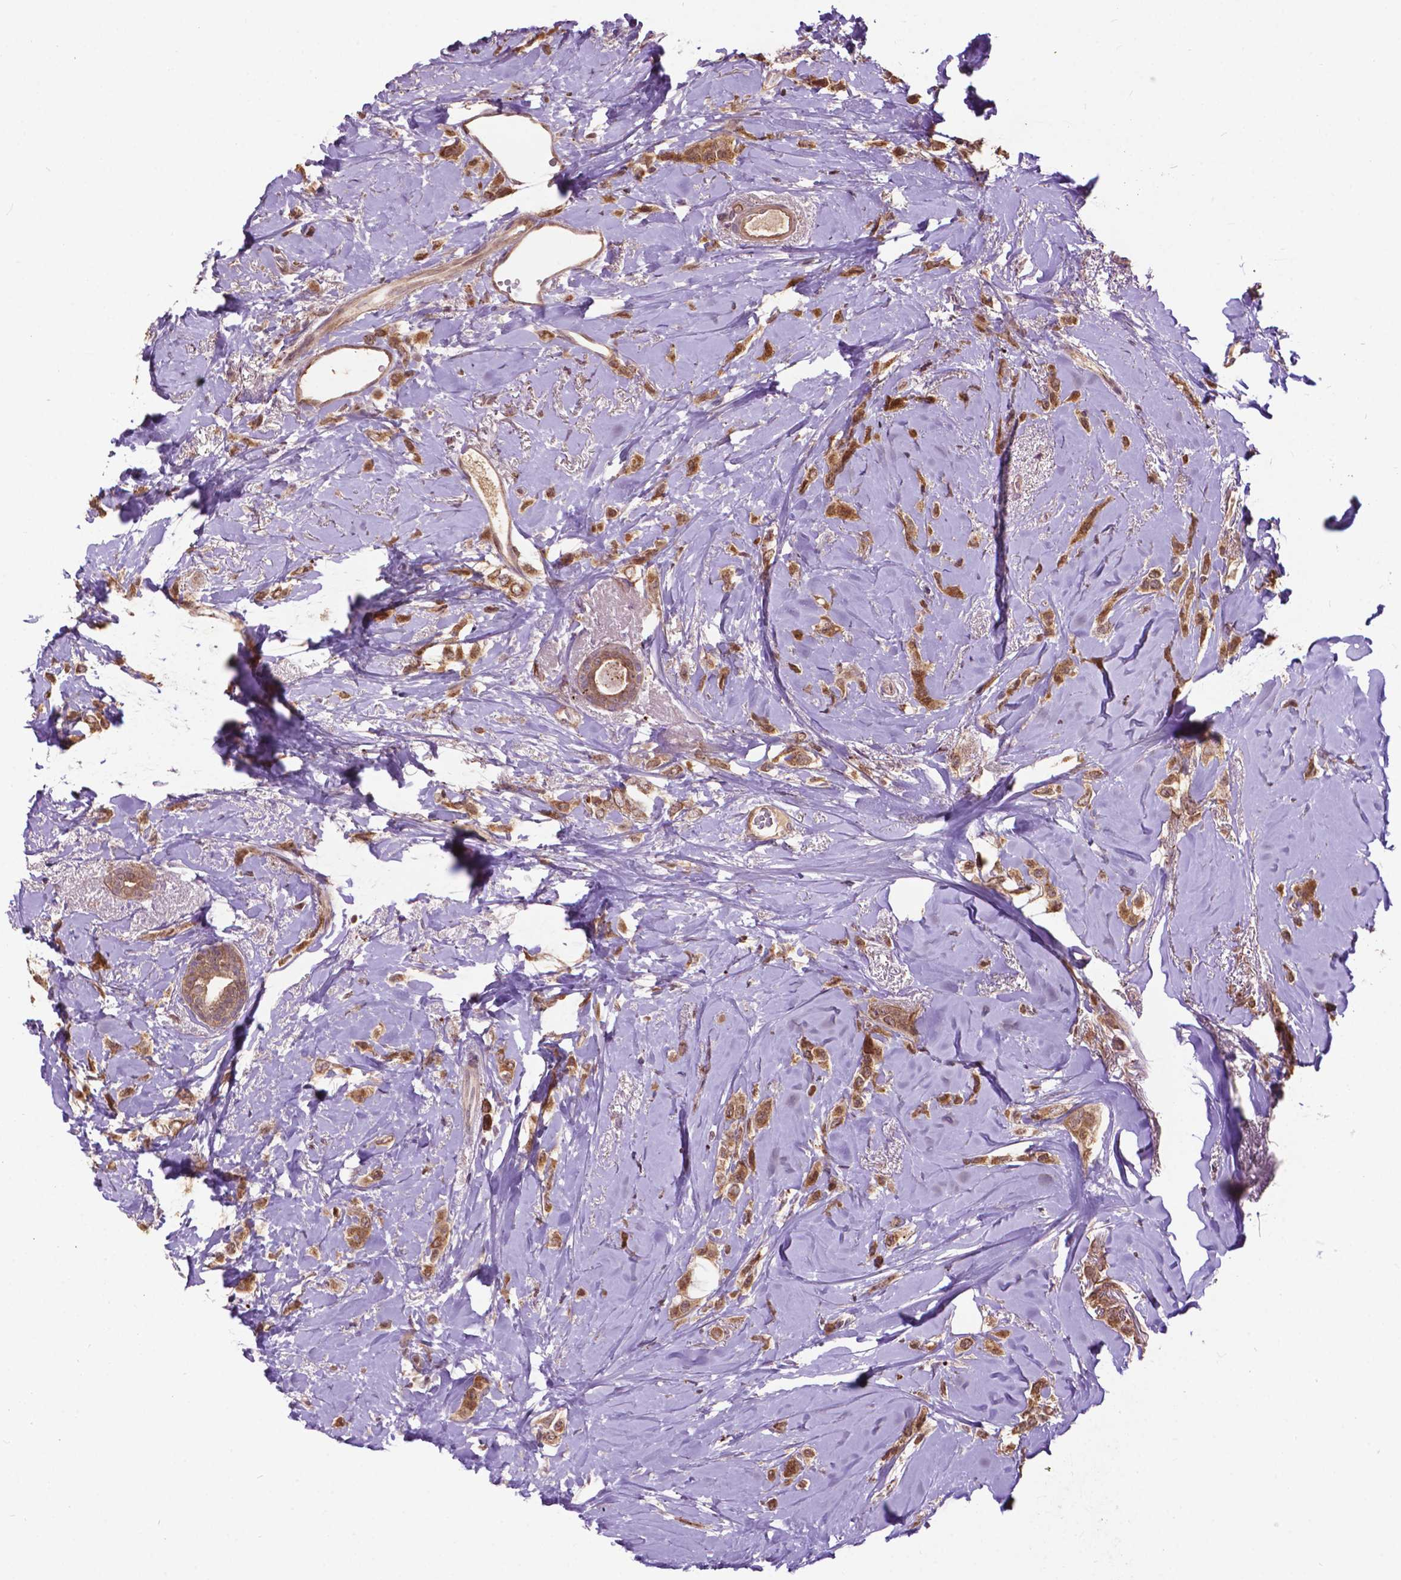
{"staining": {"intensity": "moderate", "quantity": ">75%", "location": "cytoplasmic/membranous"}, "tissue": "breast cancer", "cell_type": "Tumor cells", "image_type": "cancer", "snomed": [{"axis": "morphology", "description": "Lobular carcinoma"}, {"axis": "topography", "description": "Breast"}], "caption": "Human breast cancer (lobular carcinoma) stained with a brown dye shows moderate cytoplasmic/membranous positive staining in about >75% of tumor cells.", "gene": "CHMP4A", "patient": {"sex": "female", "age": 66}}